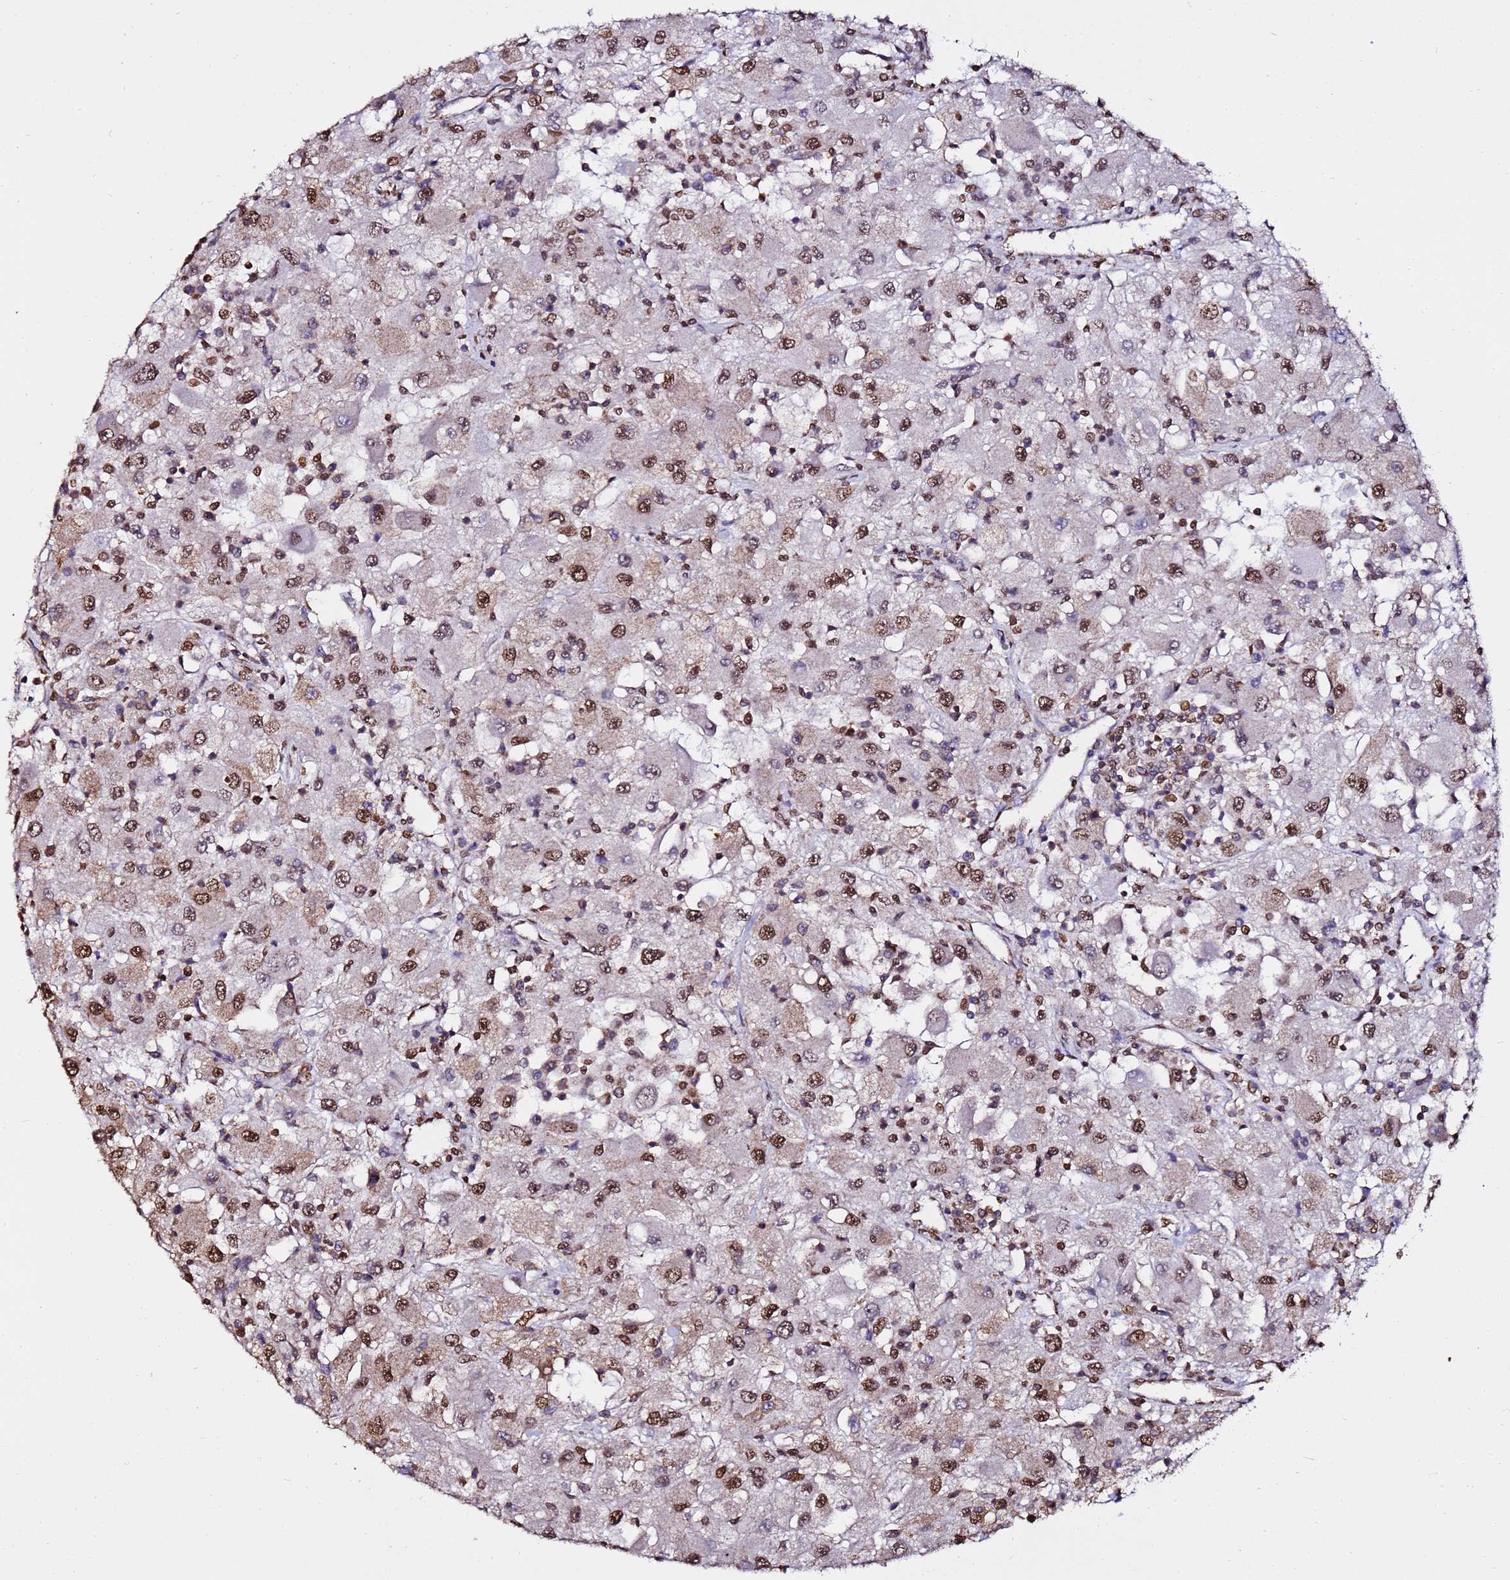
{"staining": {"intensity": "moderate", "quantity": ">75%", "location": "nuclear"}, "tissue": "renal cancer", "cell_type": "Tumor cells", "image_type": "cancer", "snomed": [{"axis": "morphology", "description": "Adenocarcinoma, NOS"}, {"axis": "topography", "description": "Kidney"}], "caption": "A micrograph of human renal cancer stained for a protein shows moderate nuclear brown staining in tumor cells.", "gene": "TRIP6", "patient": {"sex": "female", "age": 67}}